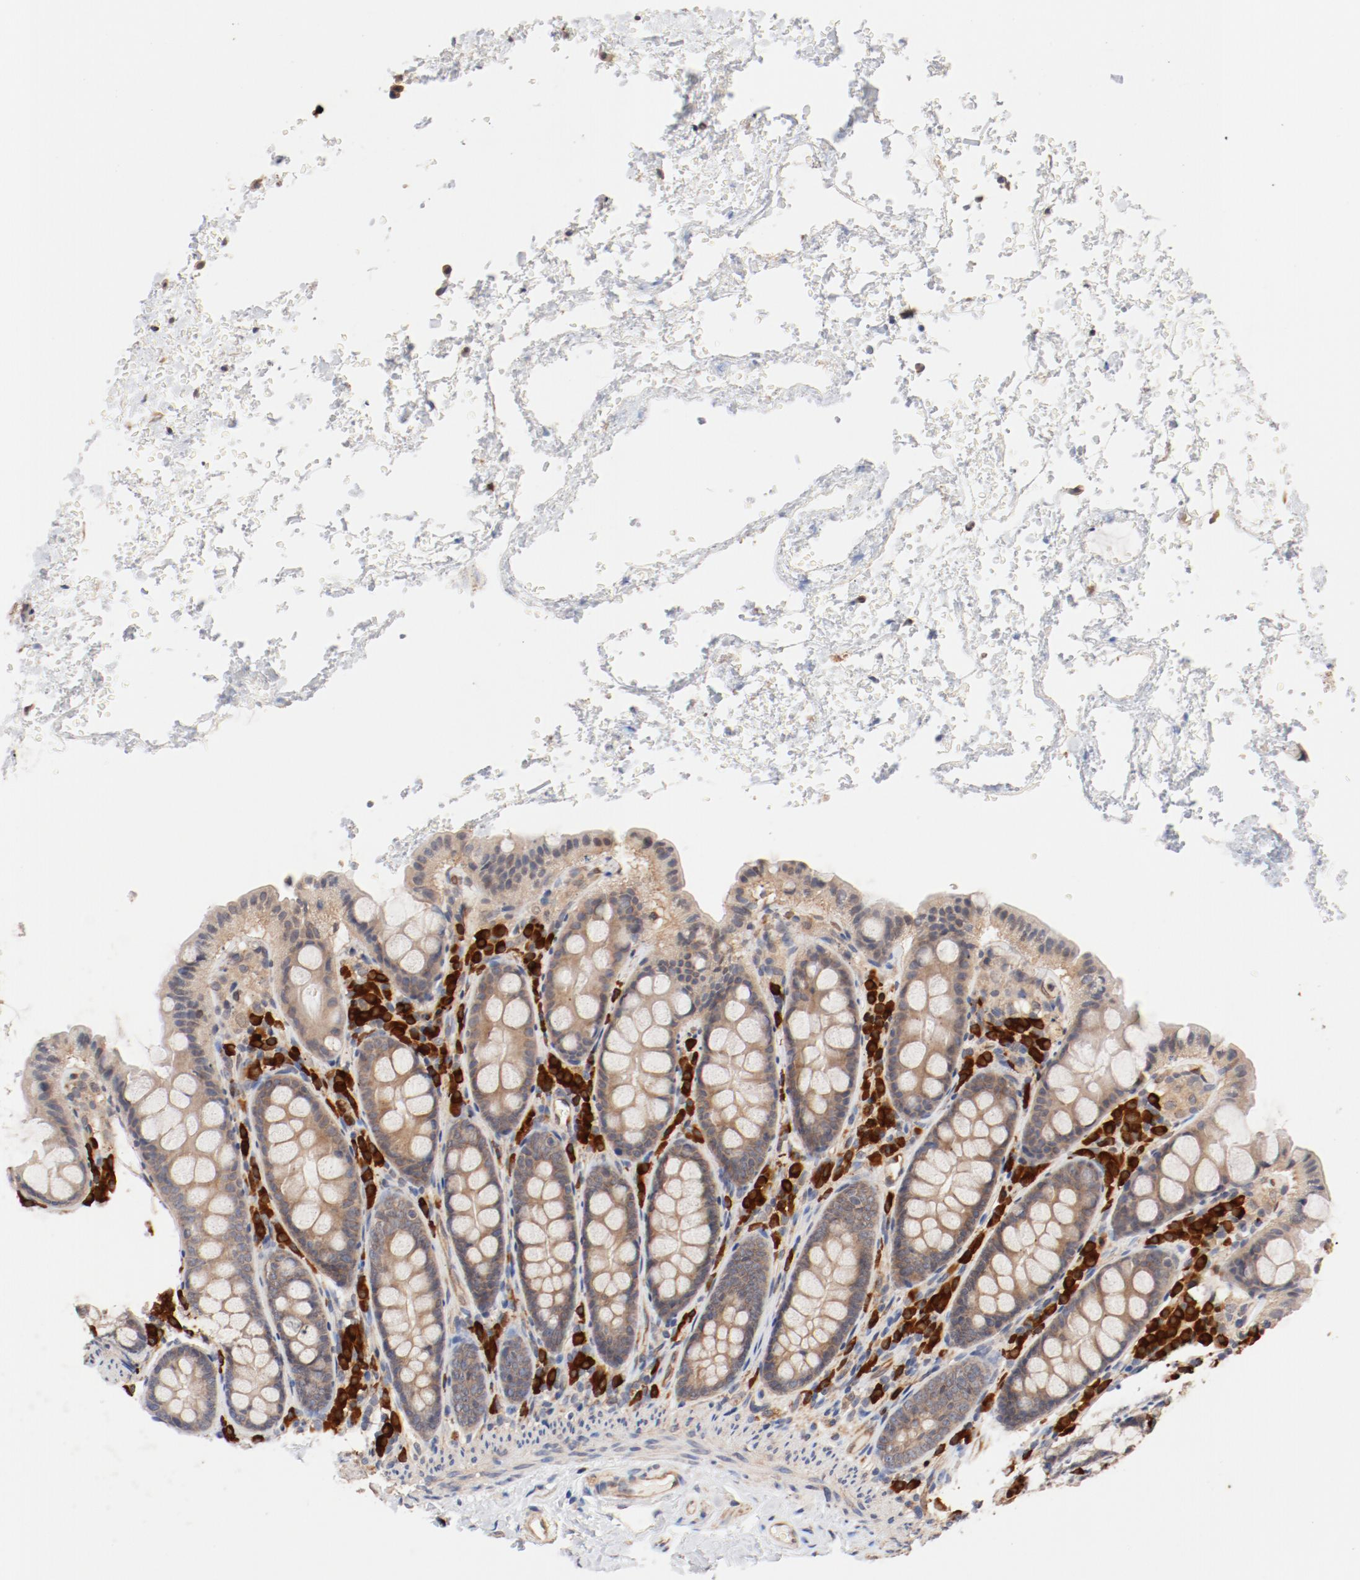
{"staining": {"intensity": "moderate", "quantity": ">75%", "location": "cytoplasmic/membranous"}, "tissue": "colon", "cell_type": "Endothelial cells", "image_type": "normal", "snomed": [{"axis": "morphology", "description": "Normal tissue, NOS"}, {"axis": "topography", "description": "Colon"}], "caption": "Immunohistochemical staining of benign human colon reveals >75% levels of moderate cytoplasmic/membranous protein positivity in approximately >75% of endothelial cells.", "gene": "UBE2J1", "patient": {"sex": "female", "age": 61}}